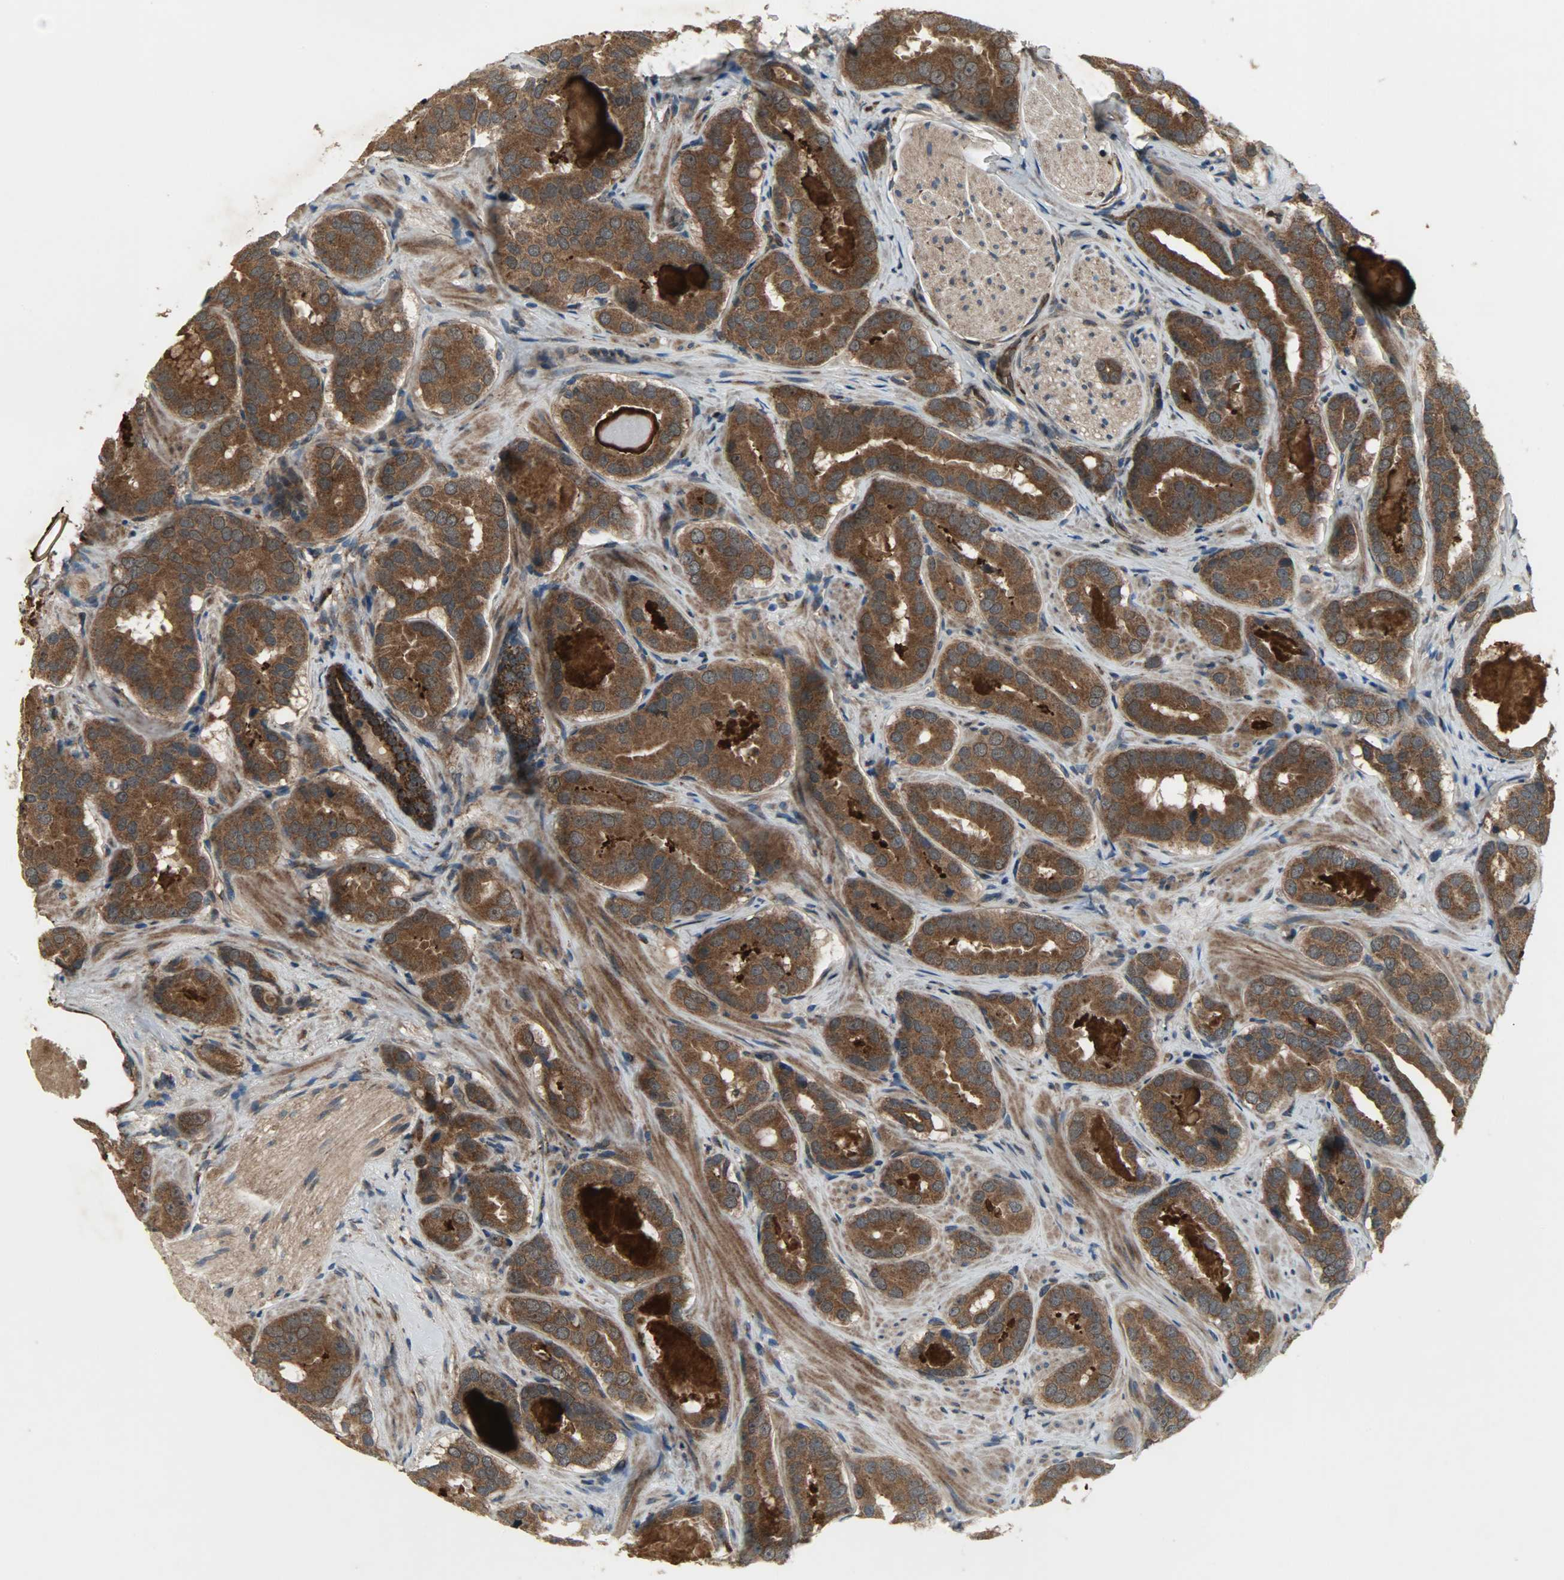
{"staining": {"intensity": "strong", "quantity": ">75%", "location": "cytoplasmic/membranous"}, "tissue": "prostate cancer", "cell_type": "Tumor cells", "image_type": "cancer", "snomed": [{"axis": "morphology", "description": "Adenocarcinoma, Low grade"}, {"axis": "topography", "description": "Prostate"}], "caption": "Brown immunohistochemical staining in prostate cancer (low-grade adenocarcinoma) displays strong cytoplasmic/membranous positivity in about >75% of tumor cells.", "gene": "AMT", "patient": {"sex": "male", "age": 59}}